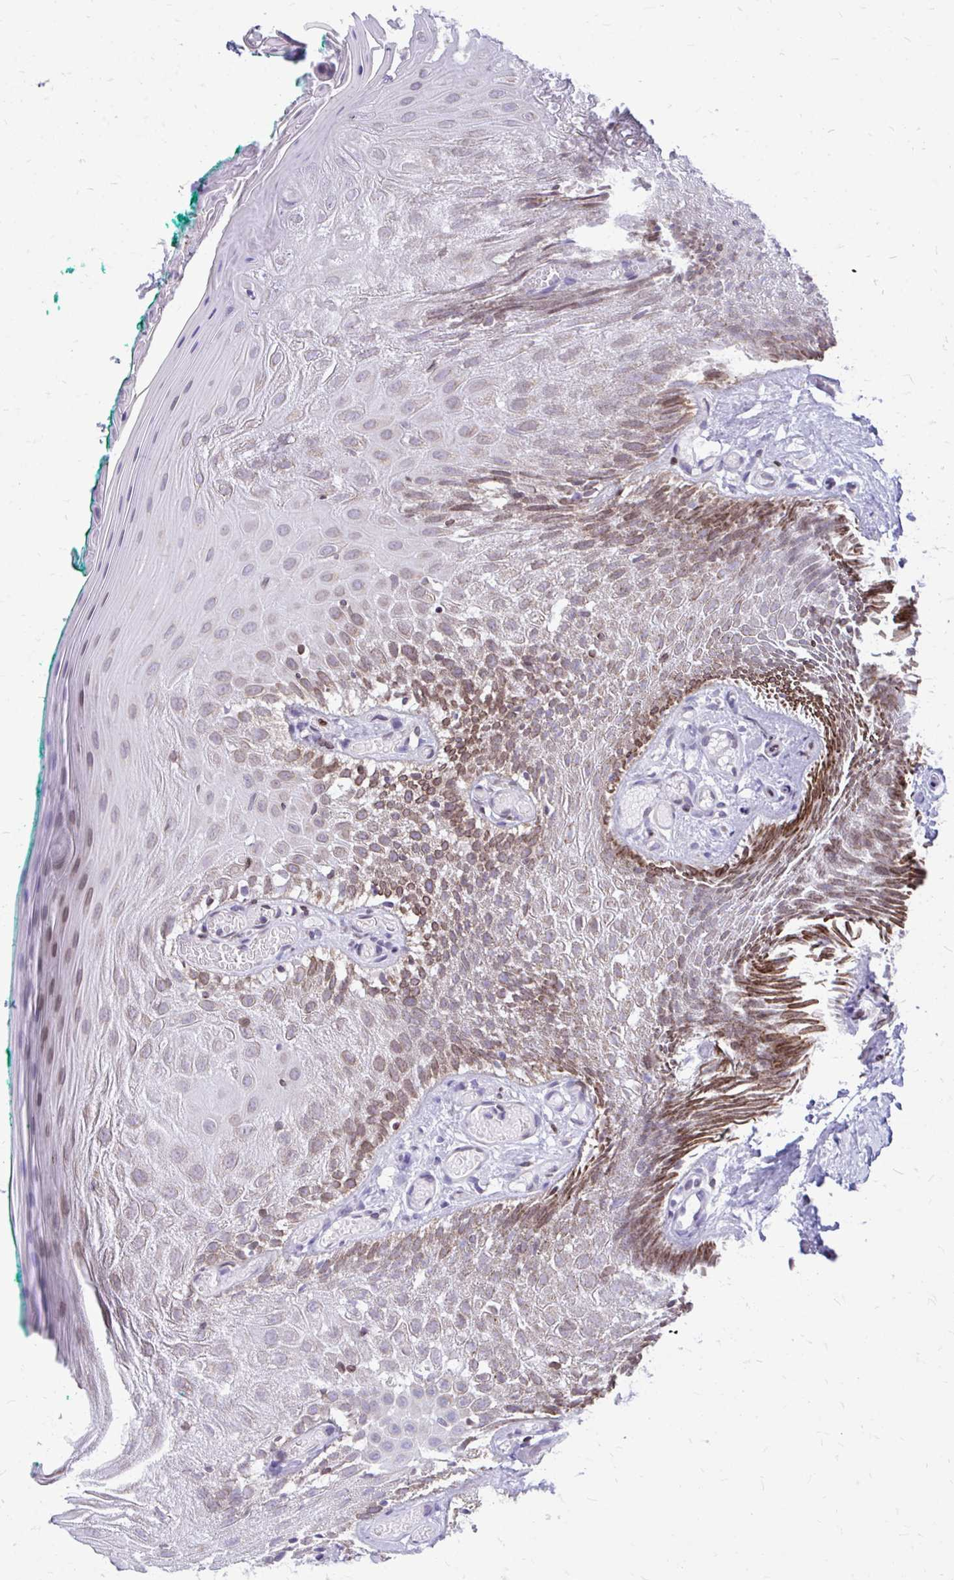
{"staining": {"intensity": "moderate", "quantity": "25%-75%", "location": "cytoplasmic/membranous"}, "tissue": "oral mucosa", "cell_type": "Squamous epithelial cells", "image_type": "normal", "snomed": [{"axis": "morphology", "description": "Normal tissue, NOS"}, {"axis": "topography", "description": "Oral tissue"}], "caption": "About 25%-75% of squamous epithelial cells in unremarkable human oral mucosa display moderate cytoplasmic/membranous protein expression as visualized by brown immunohistochemical staining.", "gene": "RPS6KA2", "patient": {"sex": "female", "age": 40}}